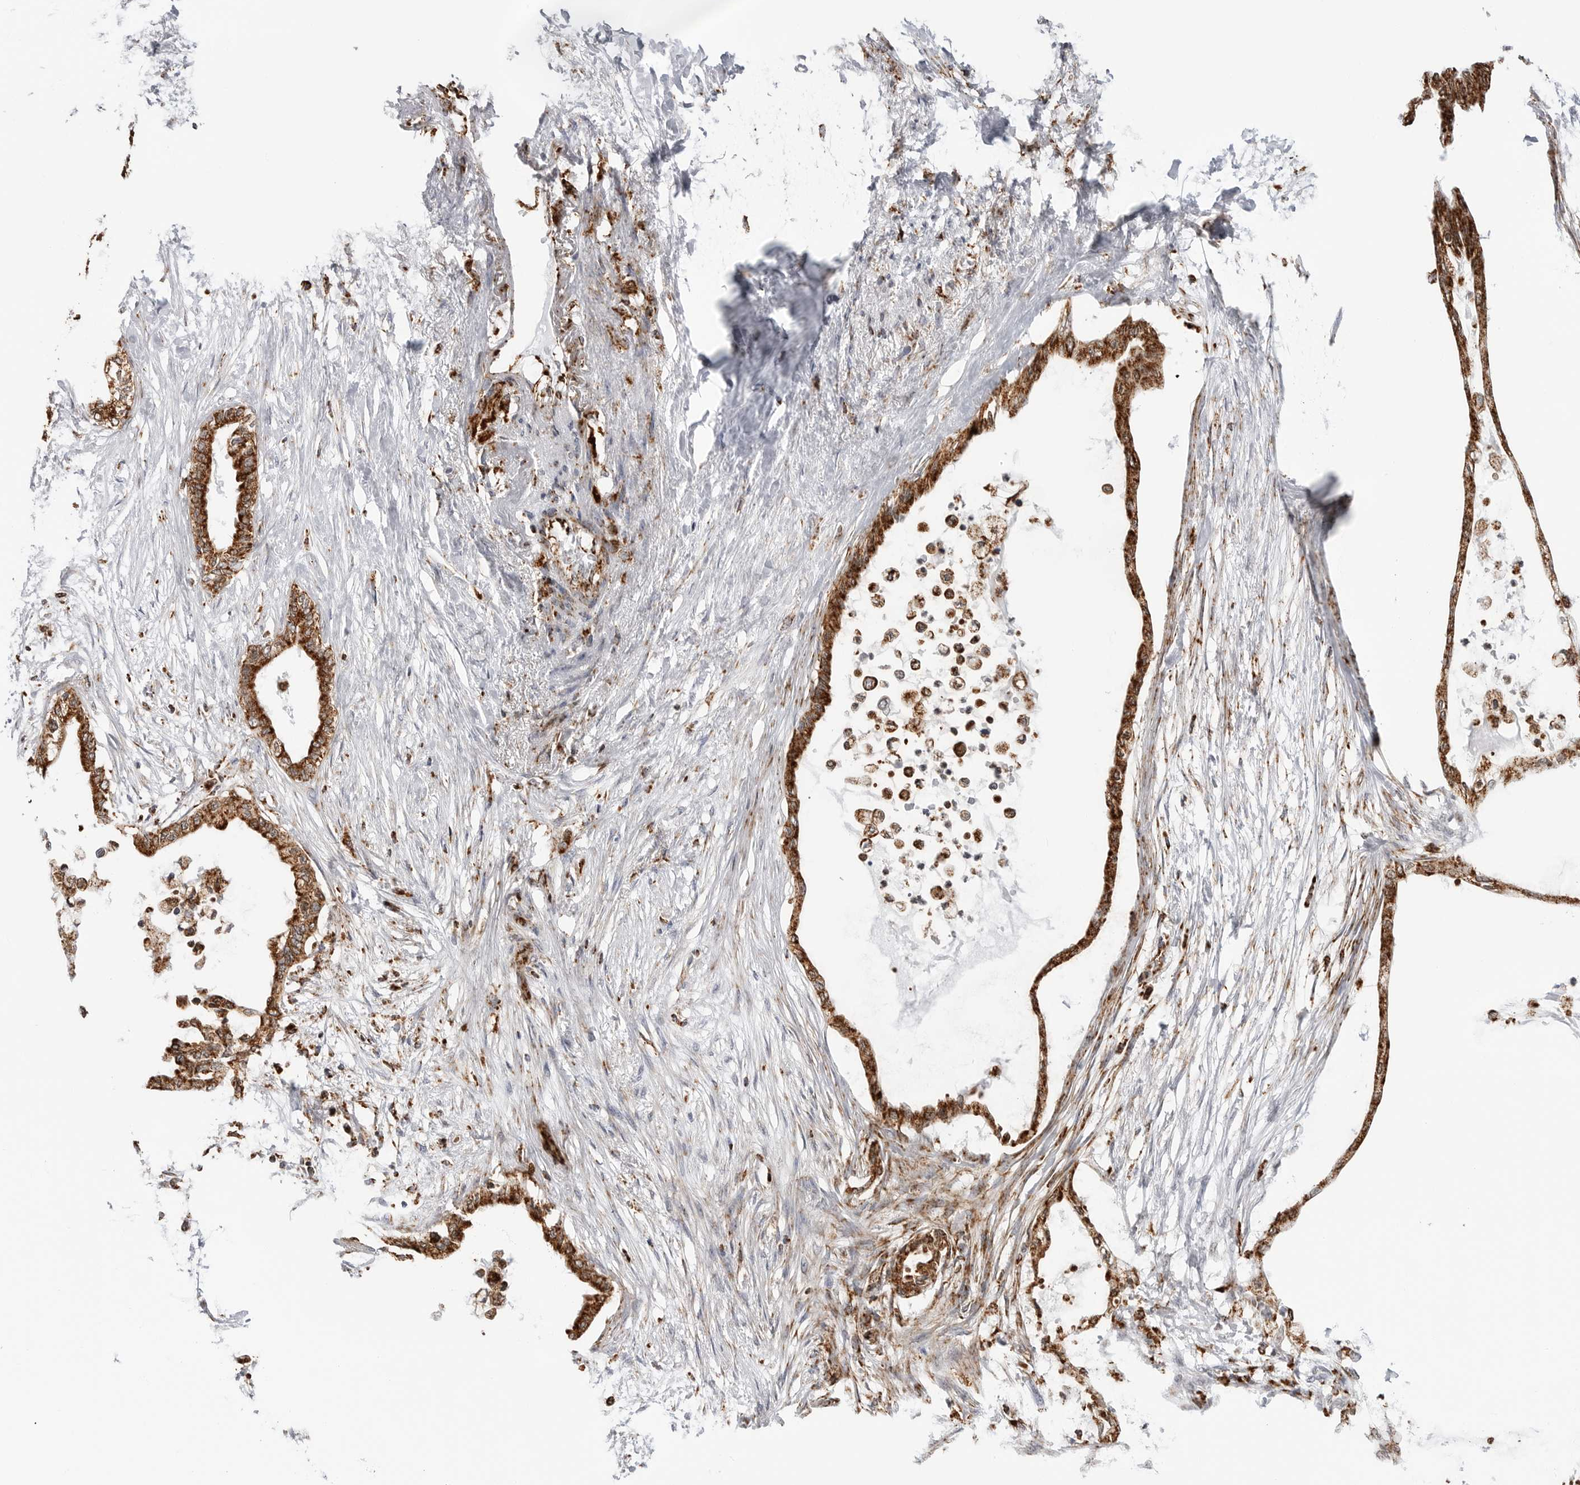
{"staining": {"intensity": "strong", "quantity": ">75%", "location": "cytoplasmic/membranous"}, "tissue": "pancreatic cancer", "cell_type": "Tumor cells", "image_type": "cancer", "snomed": [{"axis": "morphology", "description": "Normal tissue, NOS"}, {"axis": "morphology", "description": "Adenocarcinoma, NOS"}, {"axis": "topography", "description": "Pancreas"}, {"axis": "topography", "description": "Duodenum"}], "caption": "A brown stain shows strong cytoplasmic/membranous staining of a protein in human pancreatic cancer tumor cells.", "gene": "COX5A", "patient": {"sex": "female", "age": 60}}